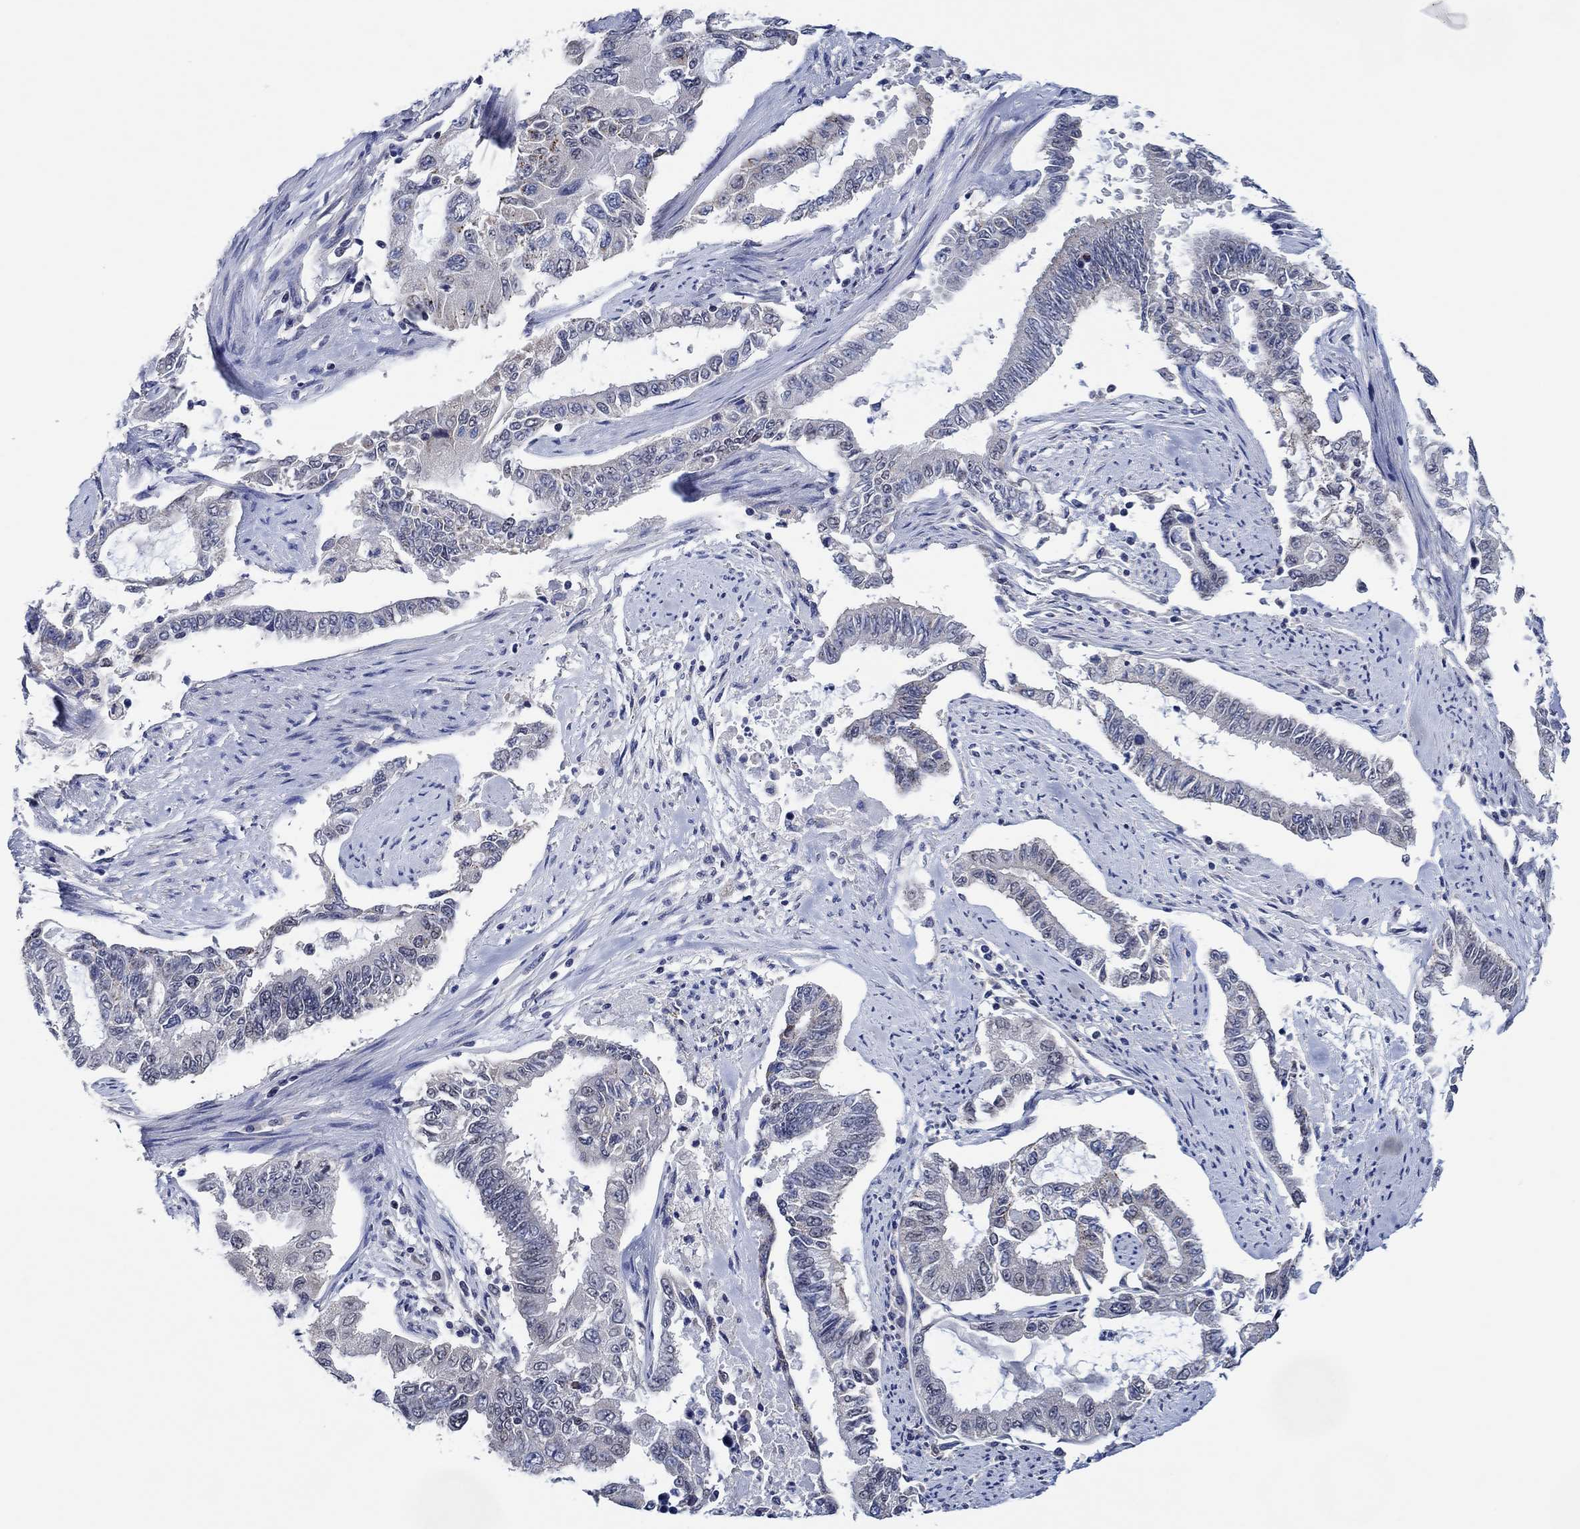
{"staining": {"intensity": "negative", "quantity": "none", "location": "none"}, "tissue": "endometrial cancer", "cell_type": "Tumor cells", "image_type": "cancer", "snomed": [{"axis": "morphology", "description": "Adenocarcinoma, NOS"}, {"axis": "topography", "description": "Uterus"}], "caption": "A photomicrograph of human endometrial adenocarcinoma is negative for staining in tumor cells.", "gene": "PRRT3", "patient": {"sex": "female", "age": 59}}